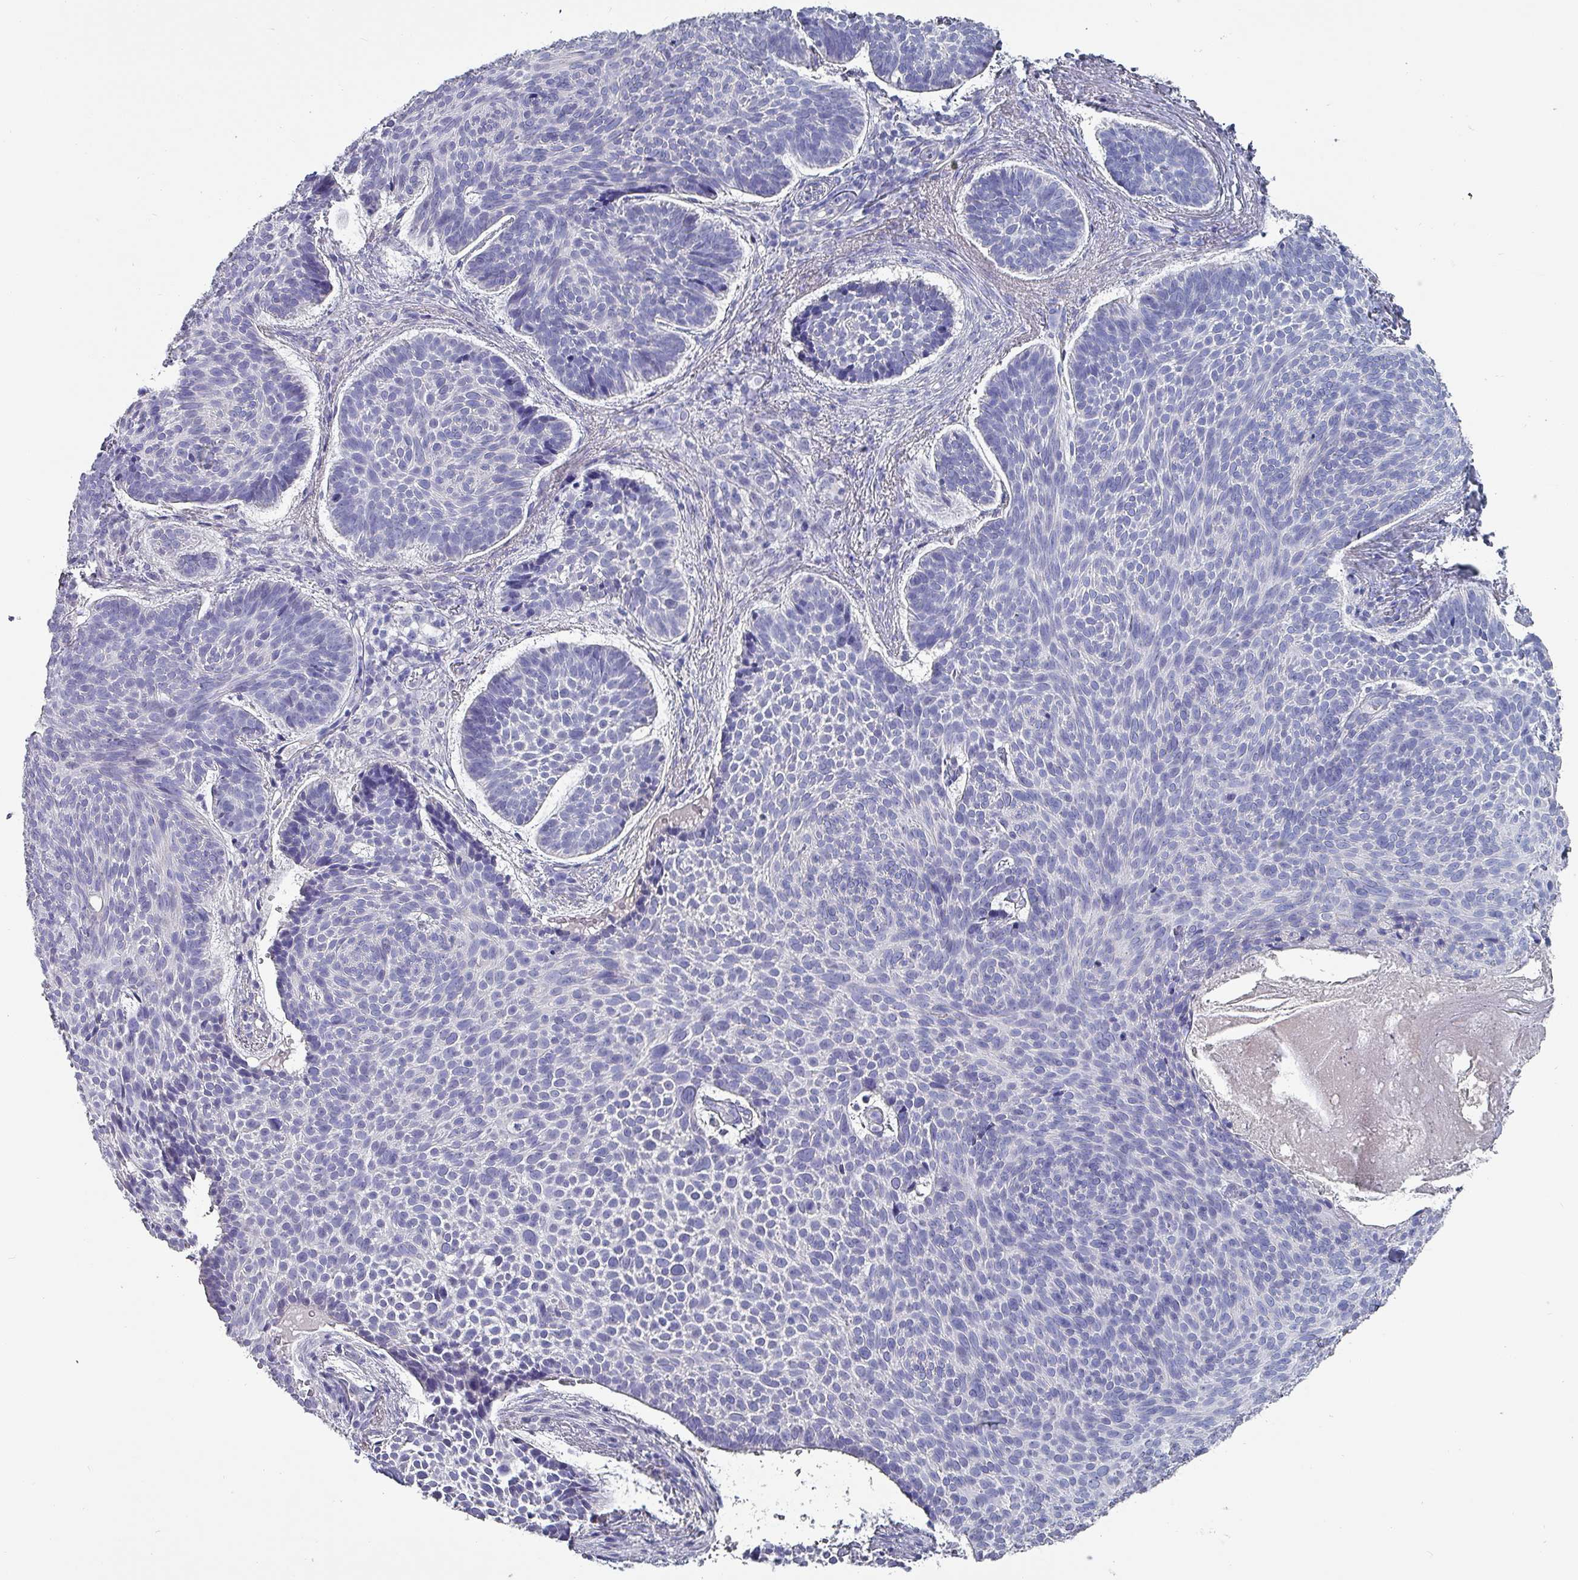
{"staining": {"intensity": "negative", "quantity": "none", "location": "none"}, "tissue": "skin cancer", "cell_type": "Tumor cells", "image_type": "cancer", "snomed": [{"axis": "morphology", "description": "Basal cell carcinoma"}, {"axis": "topography", "description": "Skin"}], "caption": "DAB immunohistochemical staining of human skin cancer (basal cell carcinoma) exhibits no significant expression in tumor cells.", "gene": "INS-IGF2", "patient": {"sex": "male", "age": 70}}